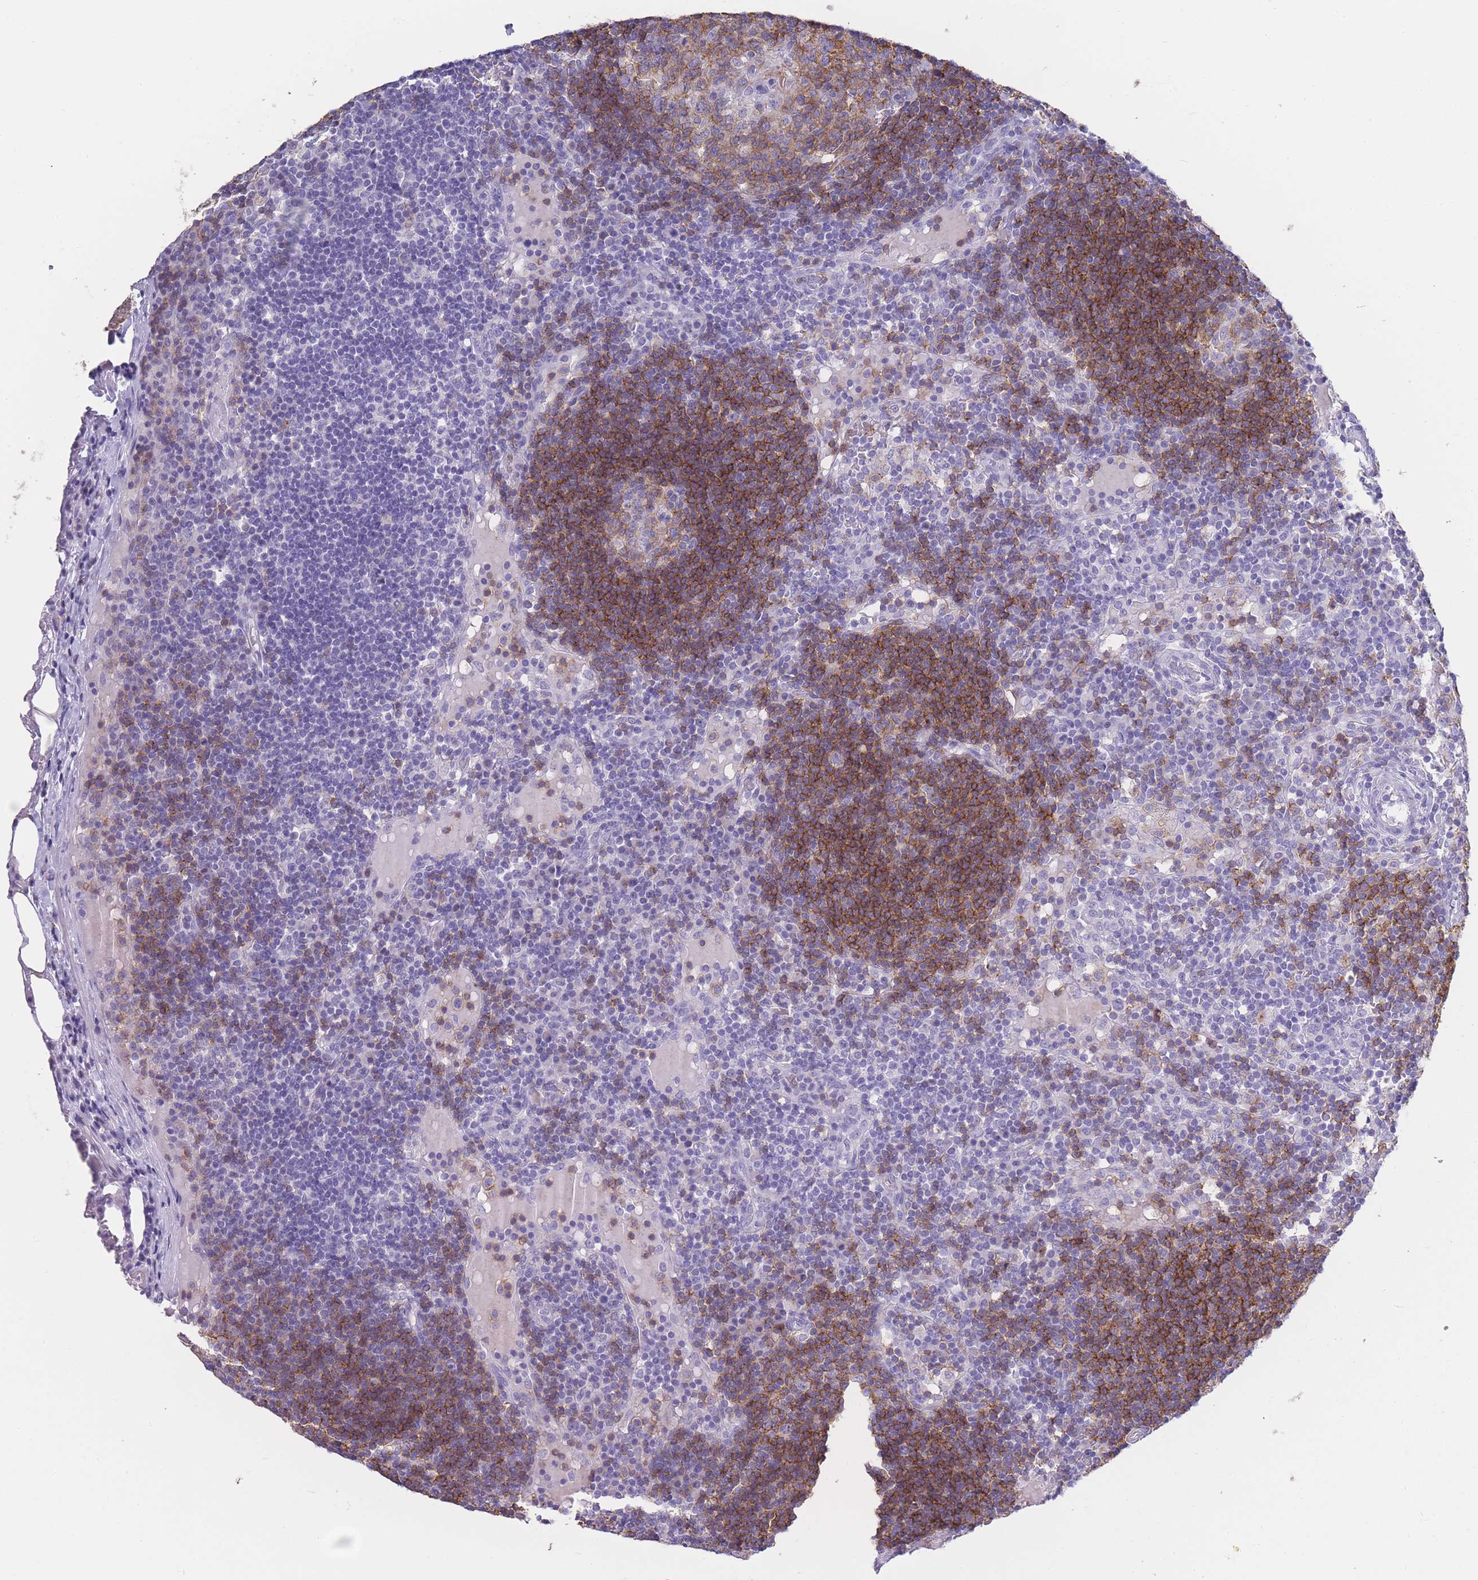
{"staining": {"intensity": "weak", "quantity": "25%-75%", "location": "cytoplasmic/membranous"}, "tissue": "lymph node", "cell_type": "Germinal center cells", "image_type": "normal", "snomed": [{"axis": "morphology", "description": "Normal tissue, NOS"}, {"axis": "topography", "description": "Lymph node"}], "caption": "Immunohistochemistry (DAB) staining of unremarkable human lymph node demonstrates weak cytoplasmic/membranous protein expression in about 25%-75% of germinal center cells. (DAB = brown stain, brightfield microscopy at high magnification).", "gene": "CD37", "patient": {"sex": "male", "age": 53}}